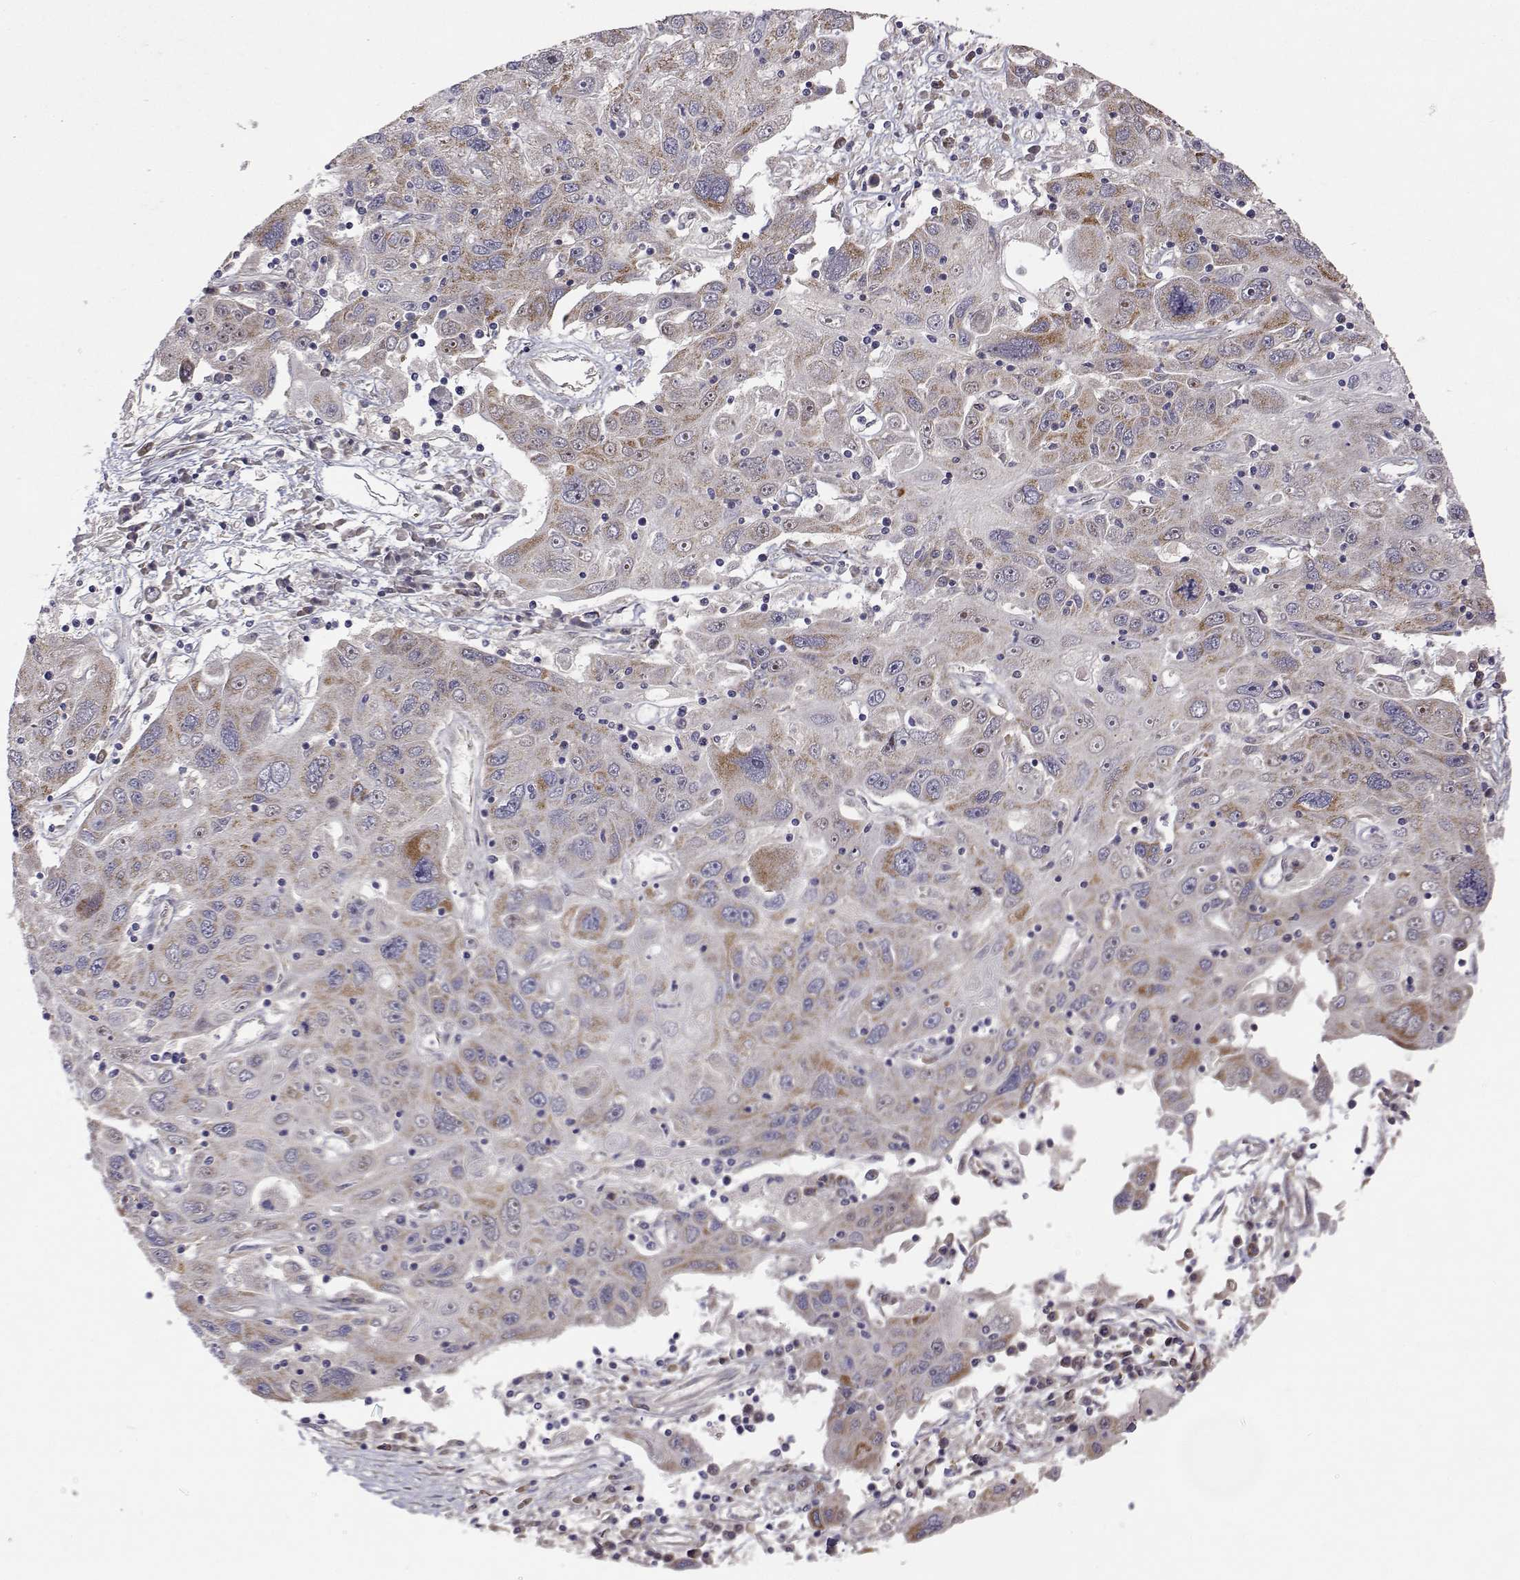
{"staining": {"intensity": "weak", "quantity": "25%-75%", "location": "cytoplasmic/membranous"}, "tissue": "stomach cancer", "cell_type": "Tumor cells", "image_type": "cancer", "snomed": [{"axis": "morphology", "description": "Adenocarcinoma, NOS"}, {"axis": "topography", "description": "Stomach"}], "caption": "Immunohistochemistry (IHC) of human stomach adenocarcinoma demonstrates low levels of weak cytoplasmic/membranous staining in about 25%-75% of tumor cells. Using DAB (brown) and hematoxylin (blue) stains, captured at high magnification using brightfield microscopy.", "gene": "MRPL3", "patient": {"sex": "male", "age": 56}}